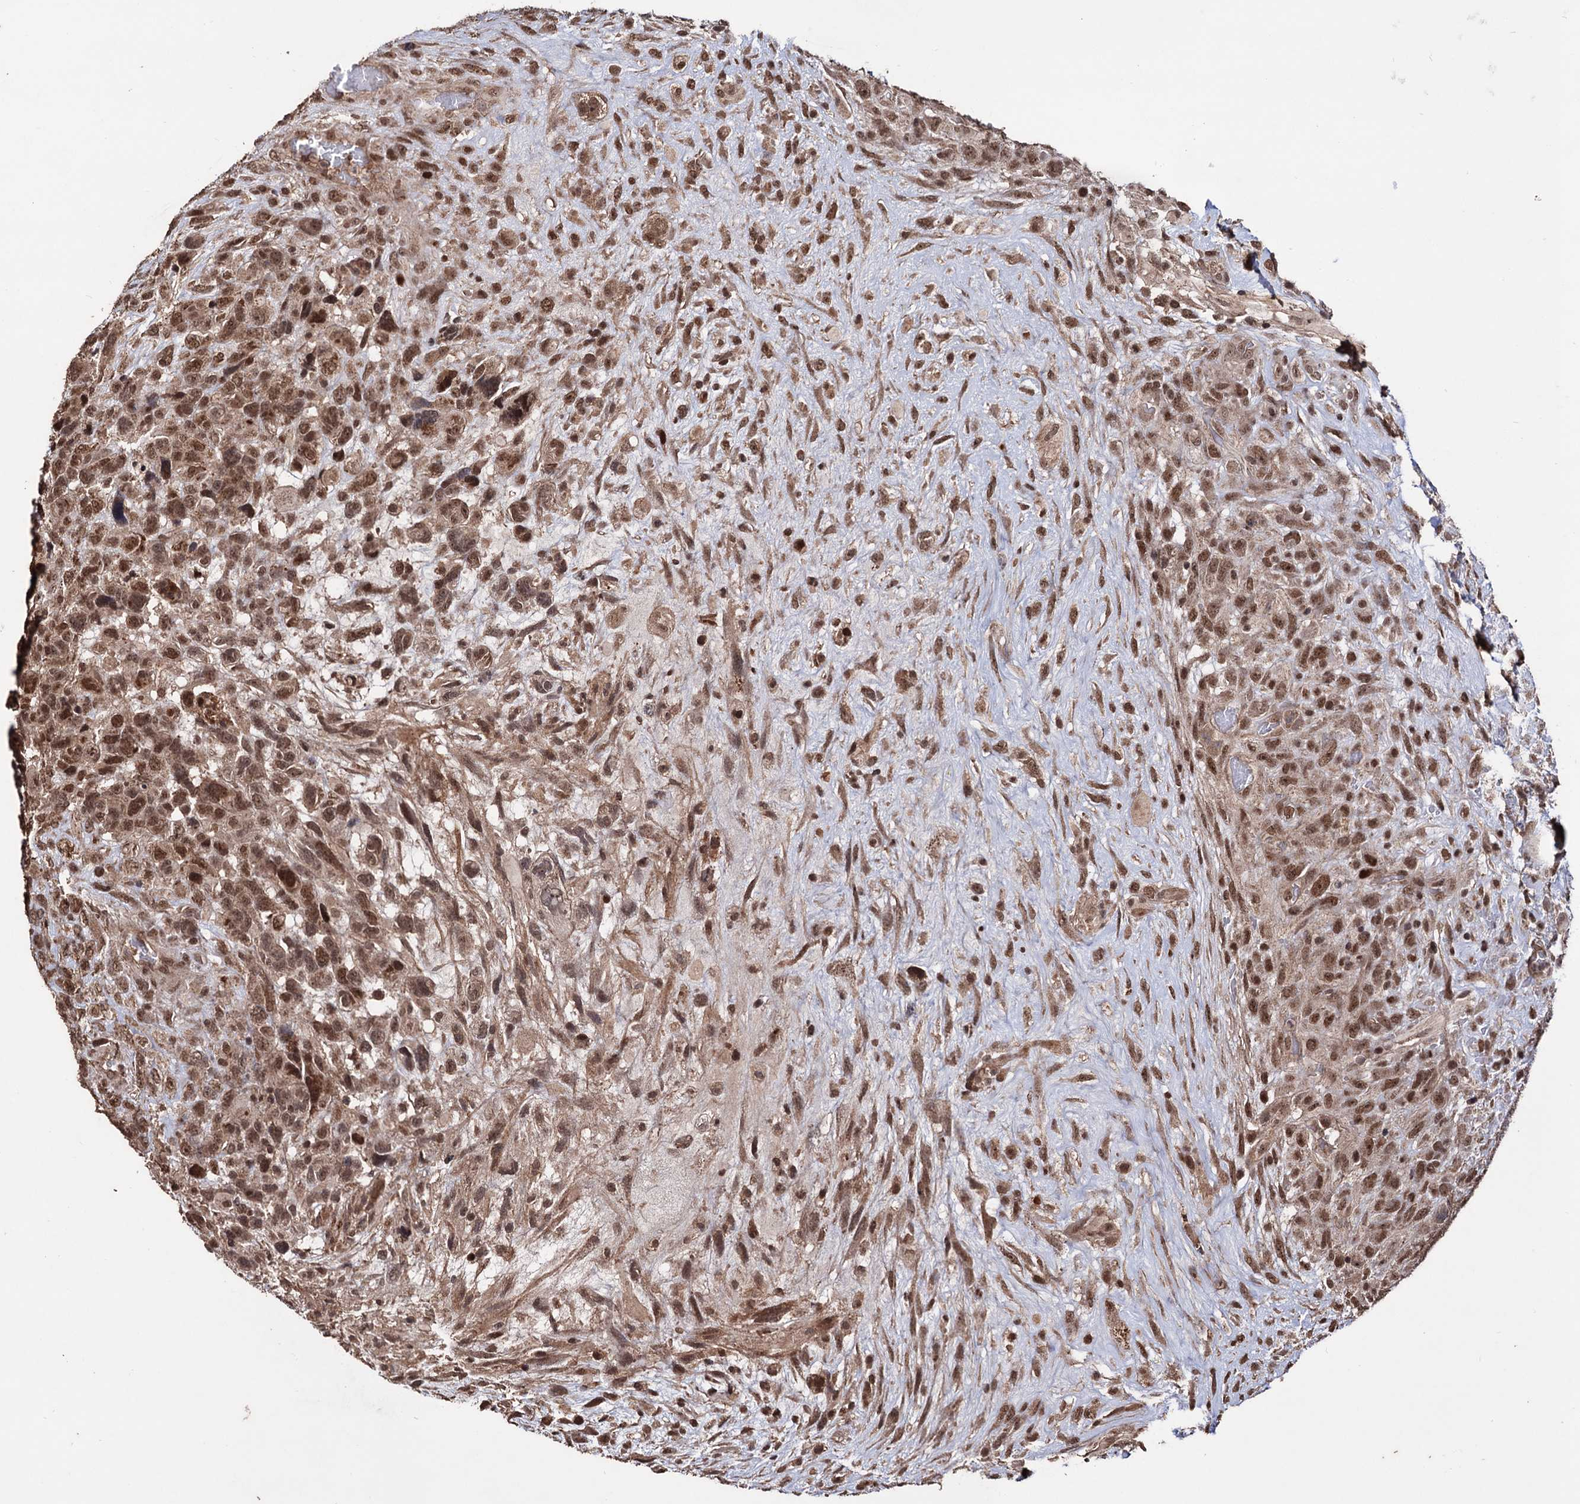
{"staining": {"intensity": "moderate", "quantity": ">75%", "location": "cytoplasmic/membranous,nuclear"}, "tissue": "glioma", "cell_type": "Tumor cells", "image_type": "cancer", "snomed": [{"axis": "morphology", "description": "Glioma, malignant, High grade"}, {"axis": "topography", "description": "Brain"}], "caption": "Glioma tissue displays moderate cytoplasmic/membranous and nuclear staining in approximately >75% of tumor cells, visualized by immunohistochemistry.", "gene": "KLF5", "patient": {"sex": "male", "age": 61}}